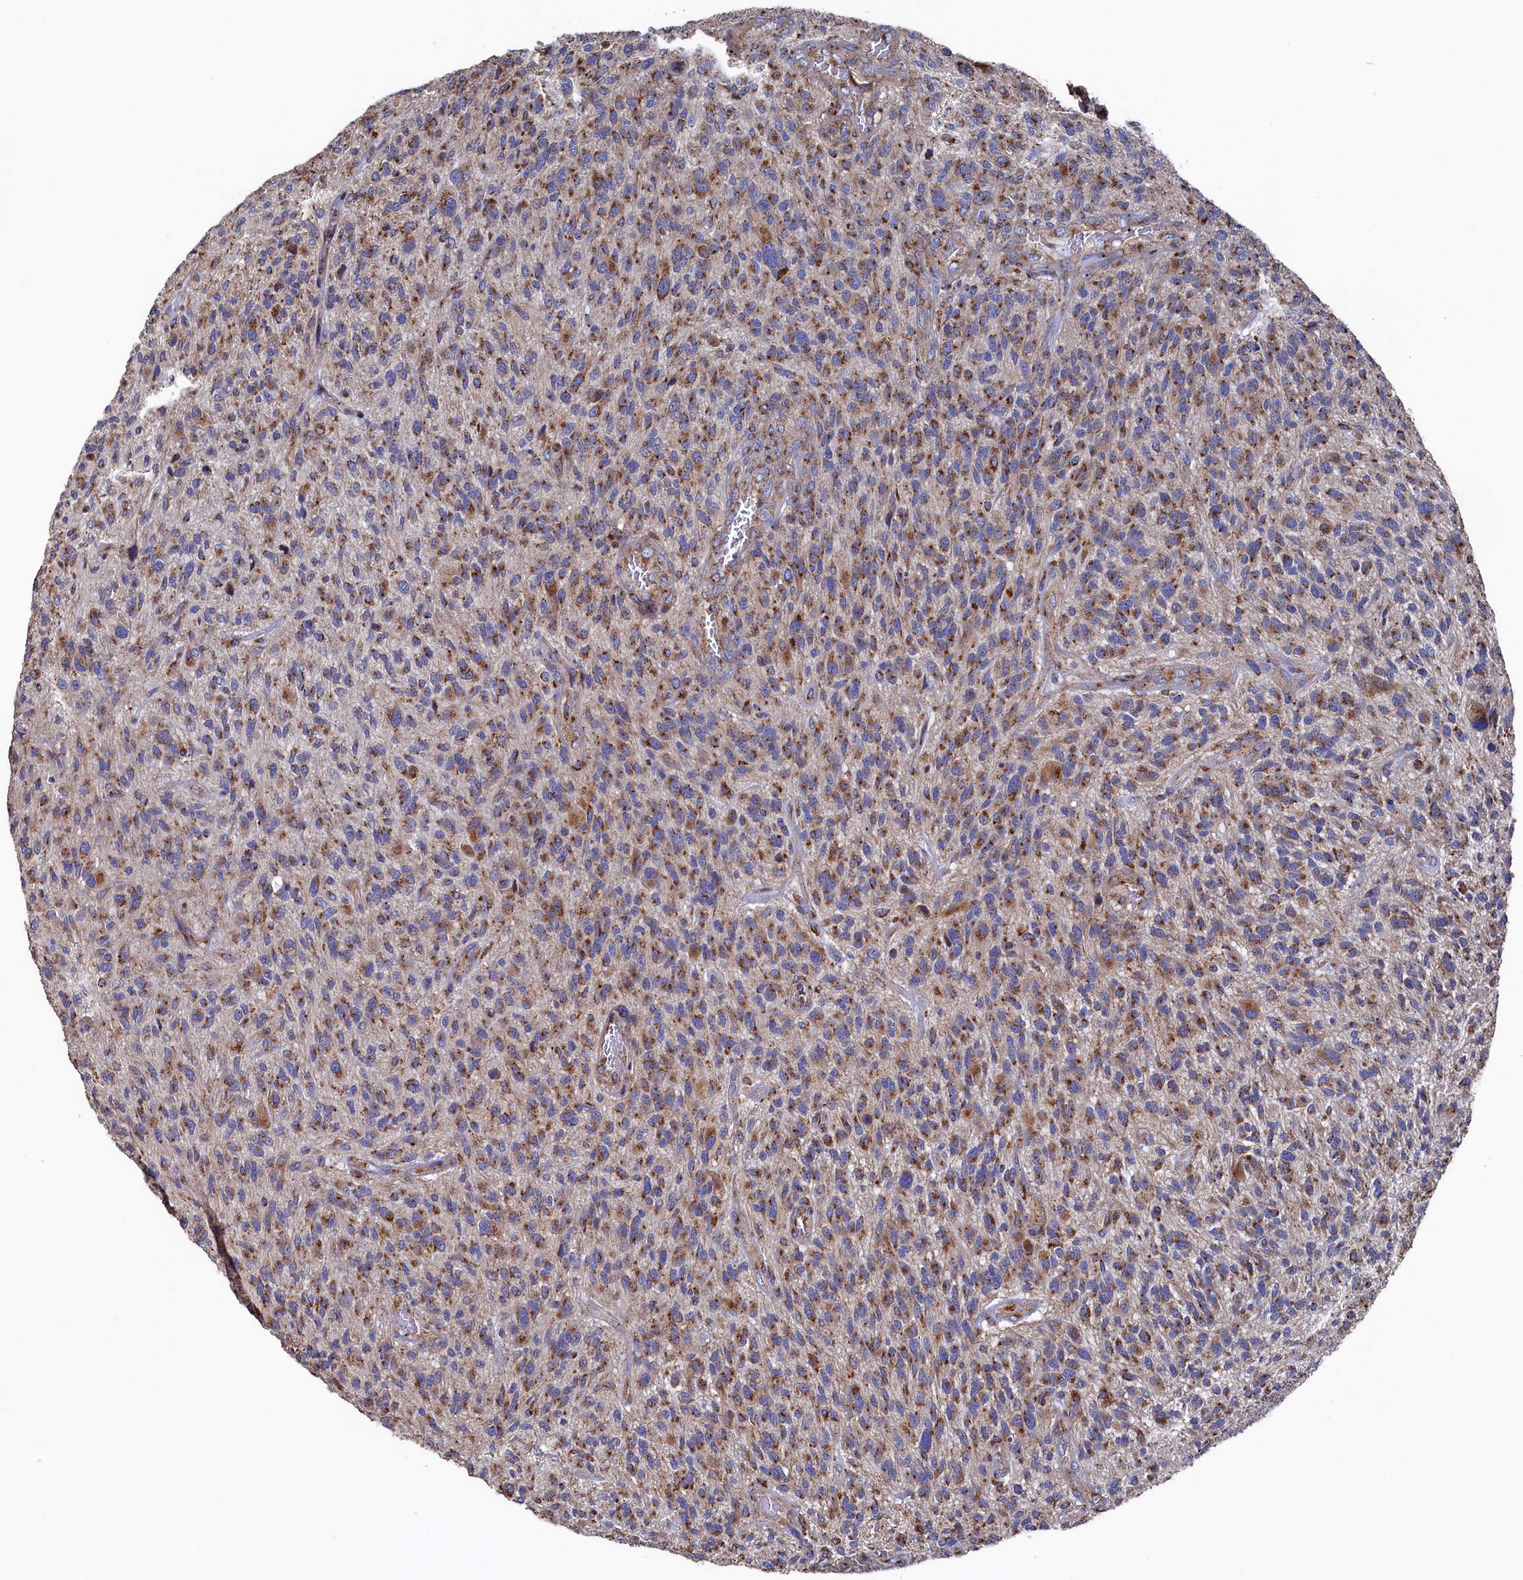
{"staining": {"intensity": "moderate", "quantity": ">75%", "location": "cytoplasmic/membranous"}, "tissue": "glioma", "cell_type": "Tumor cells", "image_type": "cancer", "snomed": [{"axis": "morphology", "description": "Glioma, malignant, High grade"}, {"axis": "topography", "description": "Brain"}], "caption": "A brown stain shows moderate cytoplasmic/membranous staining of a protein in glioma tumor cells.", "gene": "PRRC1", "patient": {"sex": "male", "age": 47}}